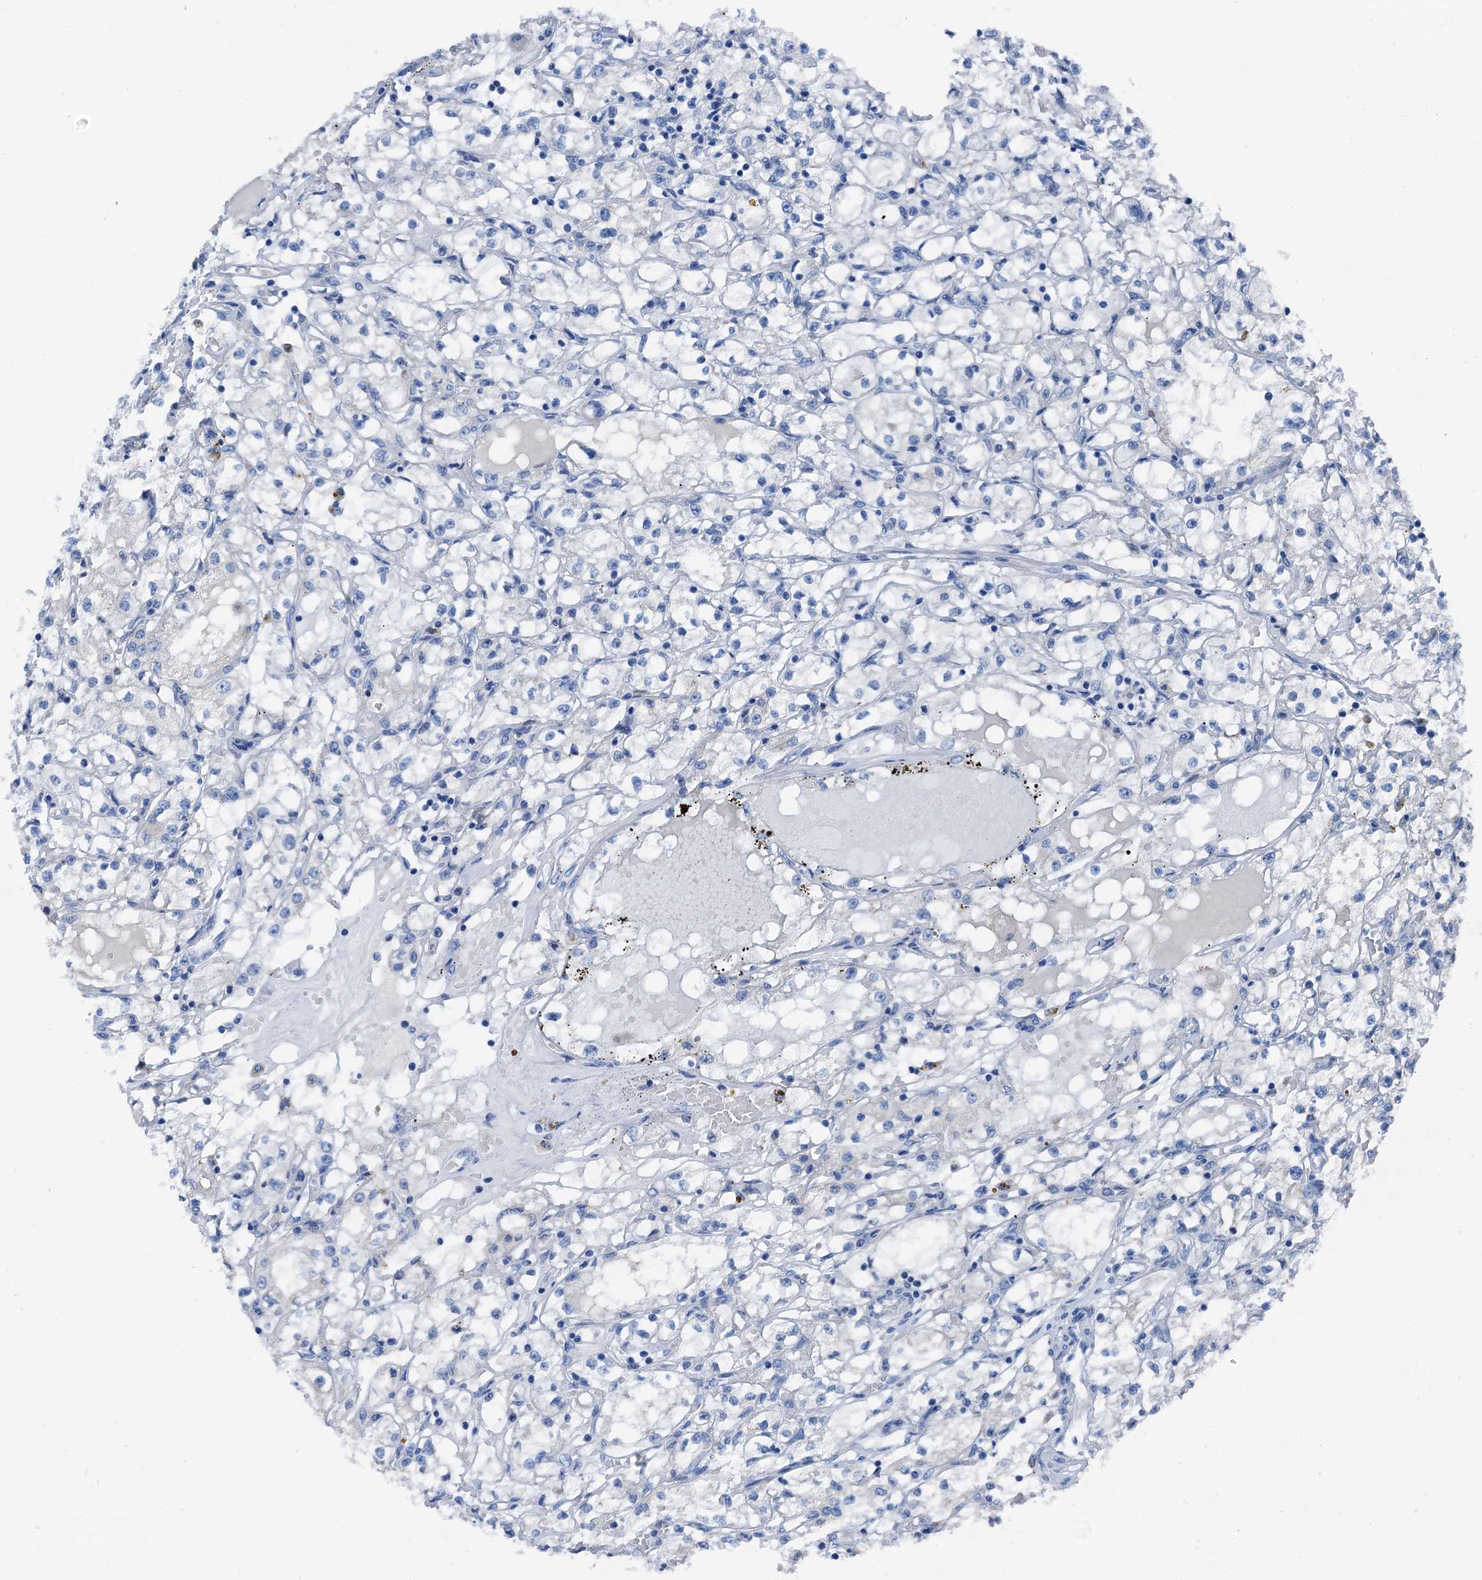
{"staining": {"intensity": "negative", "quantity": "none", "location": "none"}, "tissue": "renal cancer", "cell_type": "Tumor cells", "image_type": "cancer", "snomed": [{"axis": "morphology", "description": "Adenocarcinoma, NOS"}, {"axis": "topography", "description": "Kidney"}], "caption": "This histopathology image is of adenocarcinoma (renal) stained with immunohistochemistry (IHC) to label a protein in brown with the nuclei are counter-stained blue. There is no expression in tumor cells. Nuclei are stained in blue.", "gene": "C1QTNF4", "patient": {"sex": "male", "age": 56}}